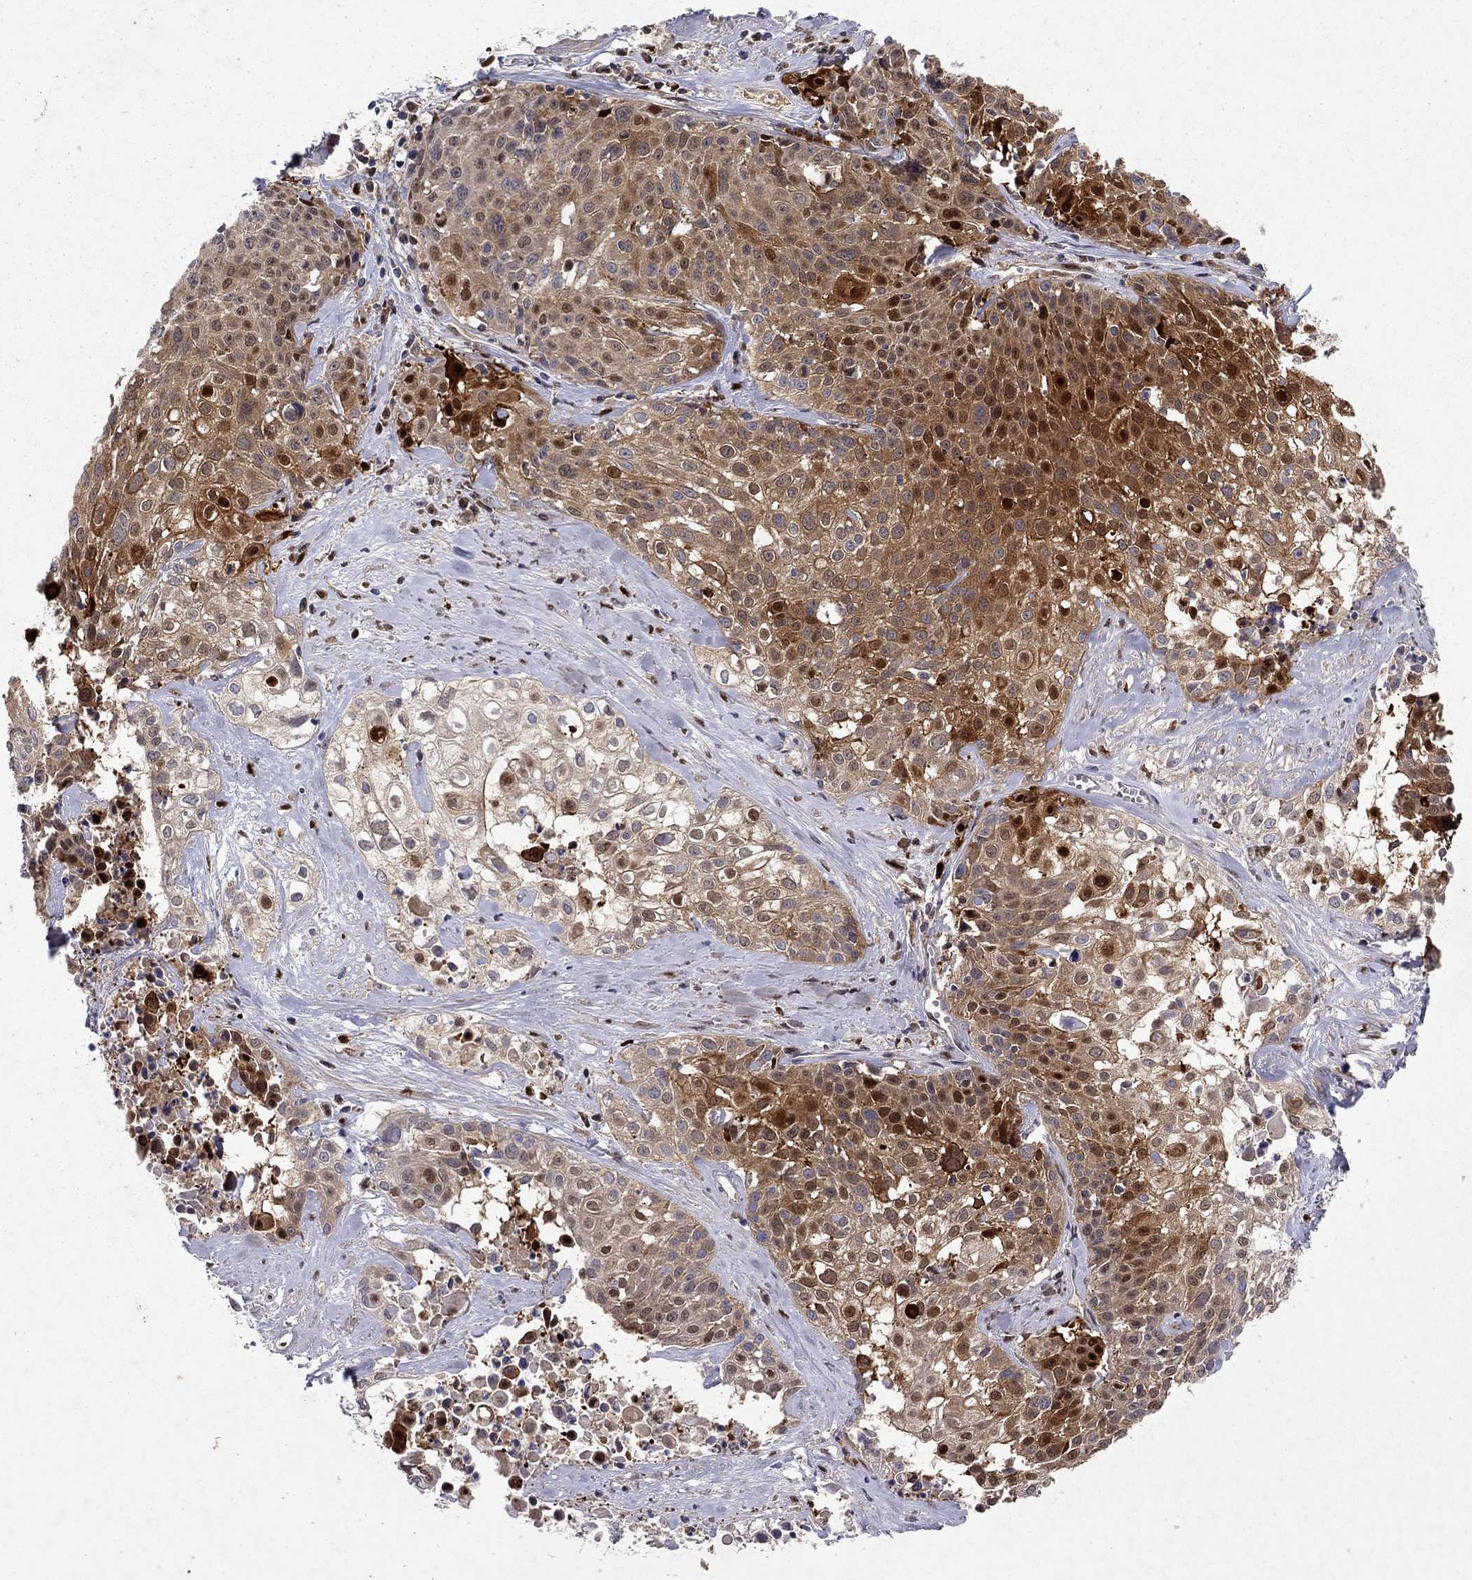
{"staining": {"intensity": "strong", "quantity": "<25%", "location": "cytoplasmic/membranous,nuclear"}, "tissue": "cervical cancer", "cell_type": "Tumor cells", "image_type": "cancer", "snomed": [{"axis": "morphology", "description": "Squamous cell carcinoma, NOS"}, {"axis": "topography", "description": "Cervix"}], "caption": "Cervical cancer (squamous cell carcinoma) stained for a protein (brown) displays strong cytoplasmic/membranous and nuclear positive positivity in about <25% of tumor cells.", "gene": "CRTC1", "patient": {"sex": "female", "age": 39}}